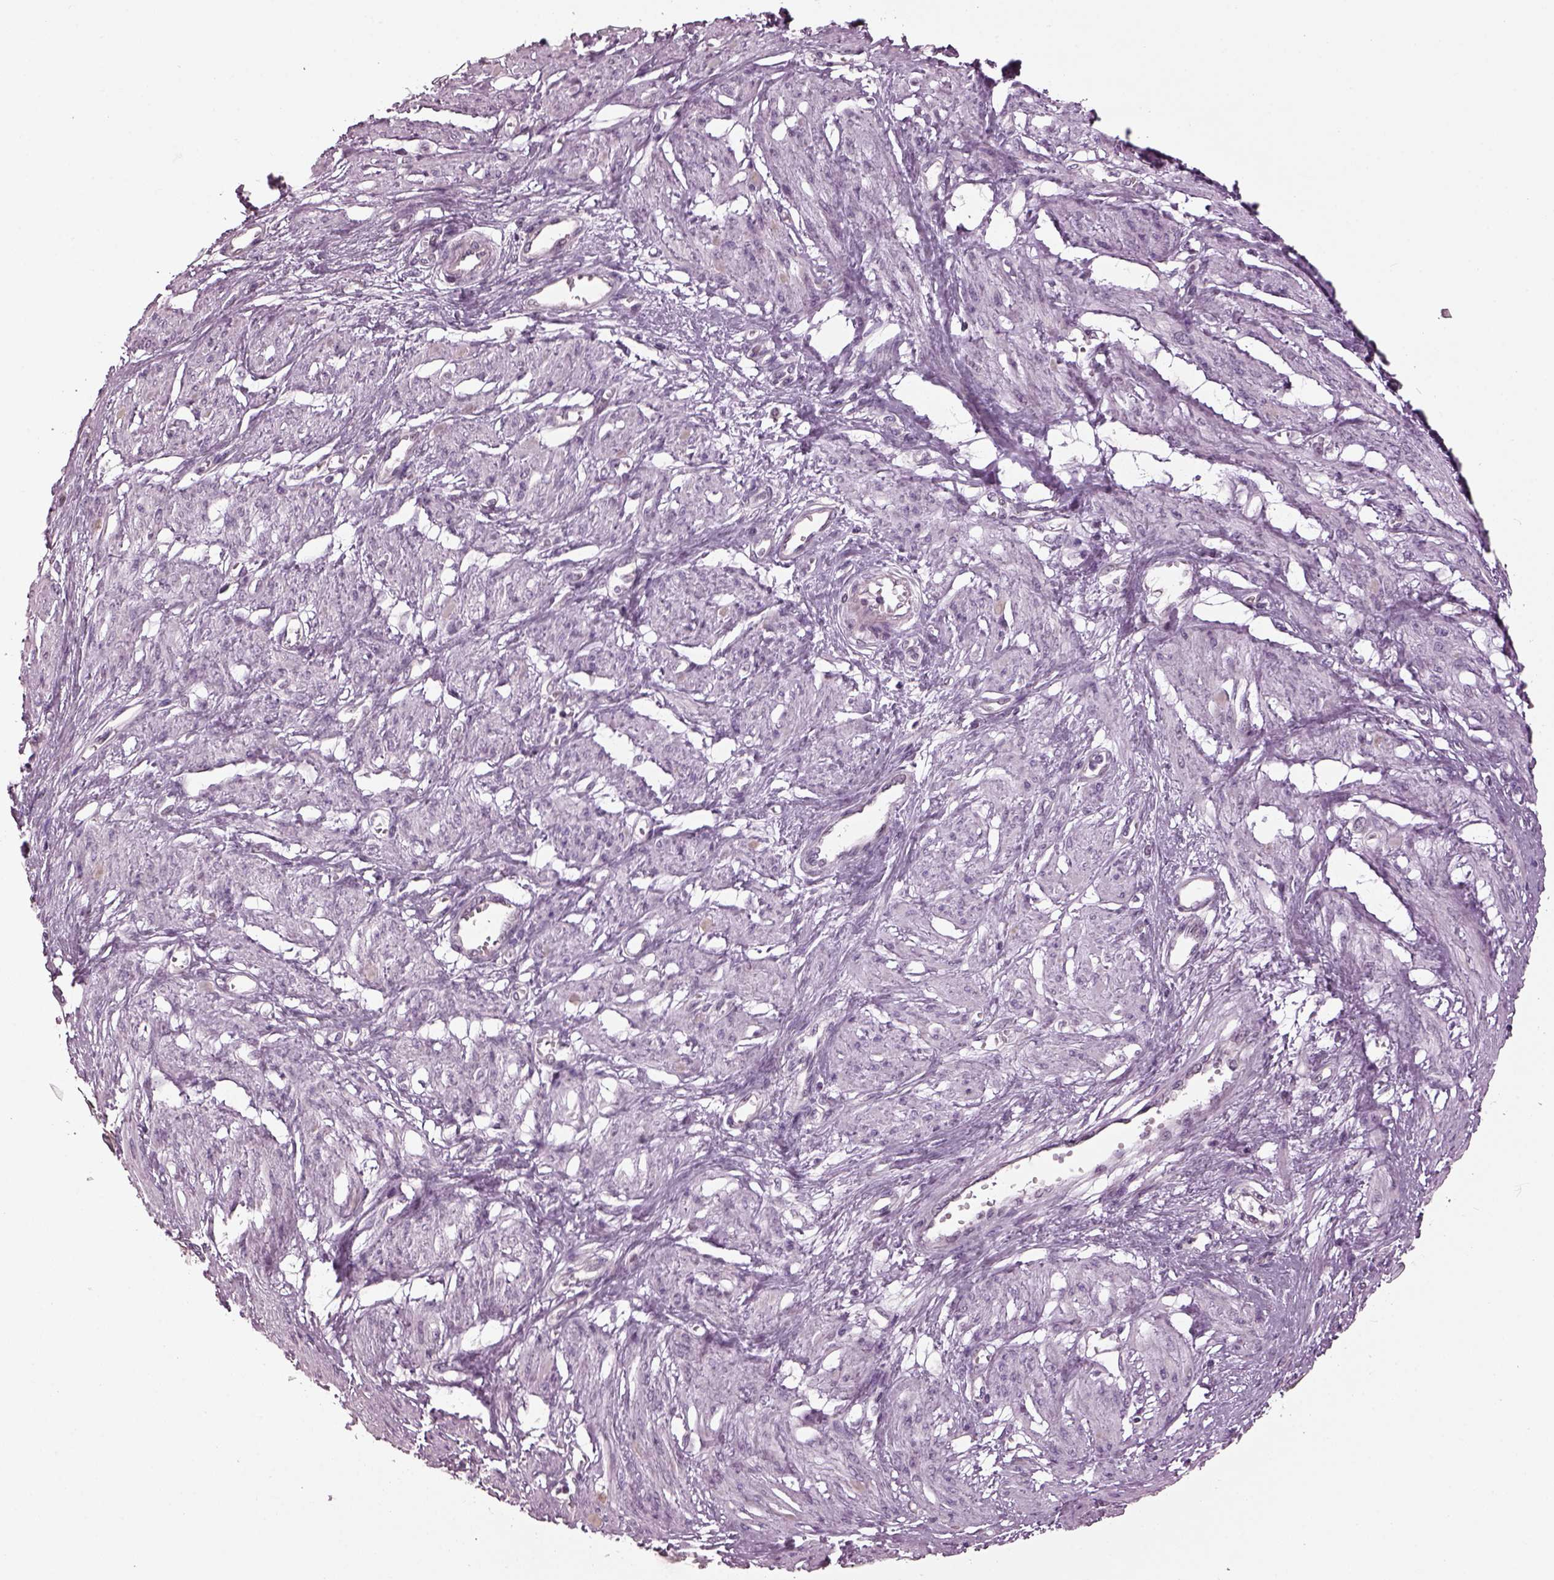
{"staining": {"intensity": "negative", "quantity": "none", "location": "none"}, "tissue": "smooth muscle", "cell_type": "Smooth muscle cells", "image_type": "normal", "snomed": [{"axis": "morphology", "description": "Normal tissue, NOS"}, {"axis": "topography", "description": "Smooth muscle"}, {"axis": "topography", "description": "Uterus"}], "caption": "There is no significant expression in smooth muscle cells of smooth muscle. The staining is performed using DAB (3,3'-diaminobenzidine) brown chromogen with nuclei counter-stained in using hematoxylin.", "gene": "GAL", "patient": {"sex": "female", "age": 39}}